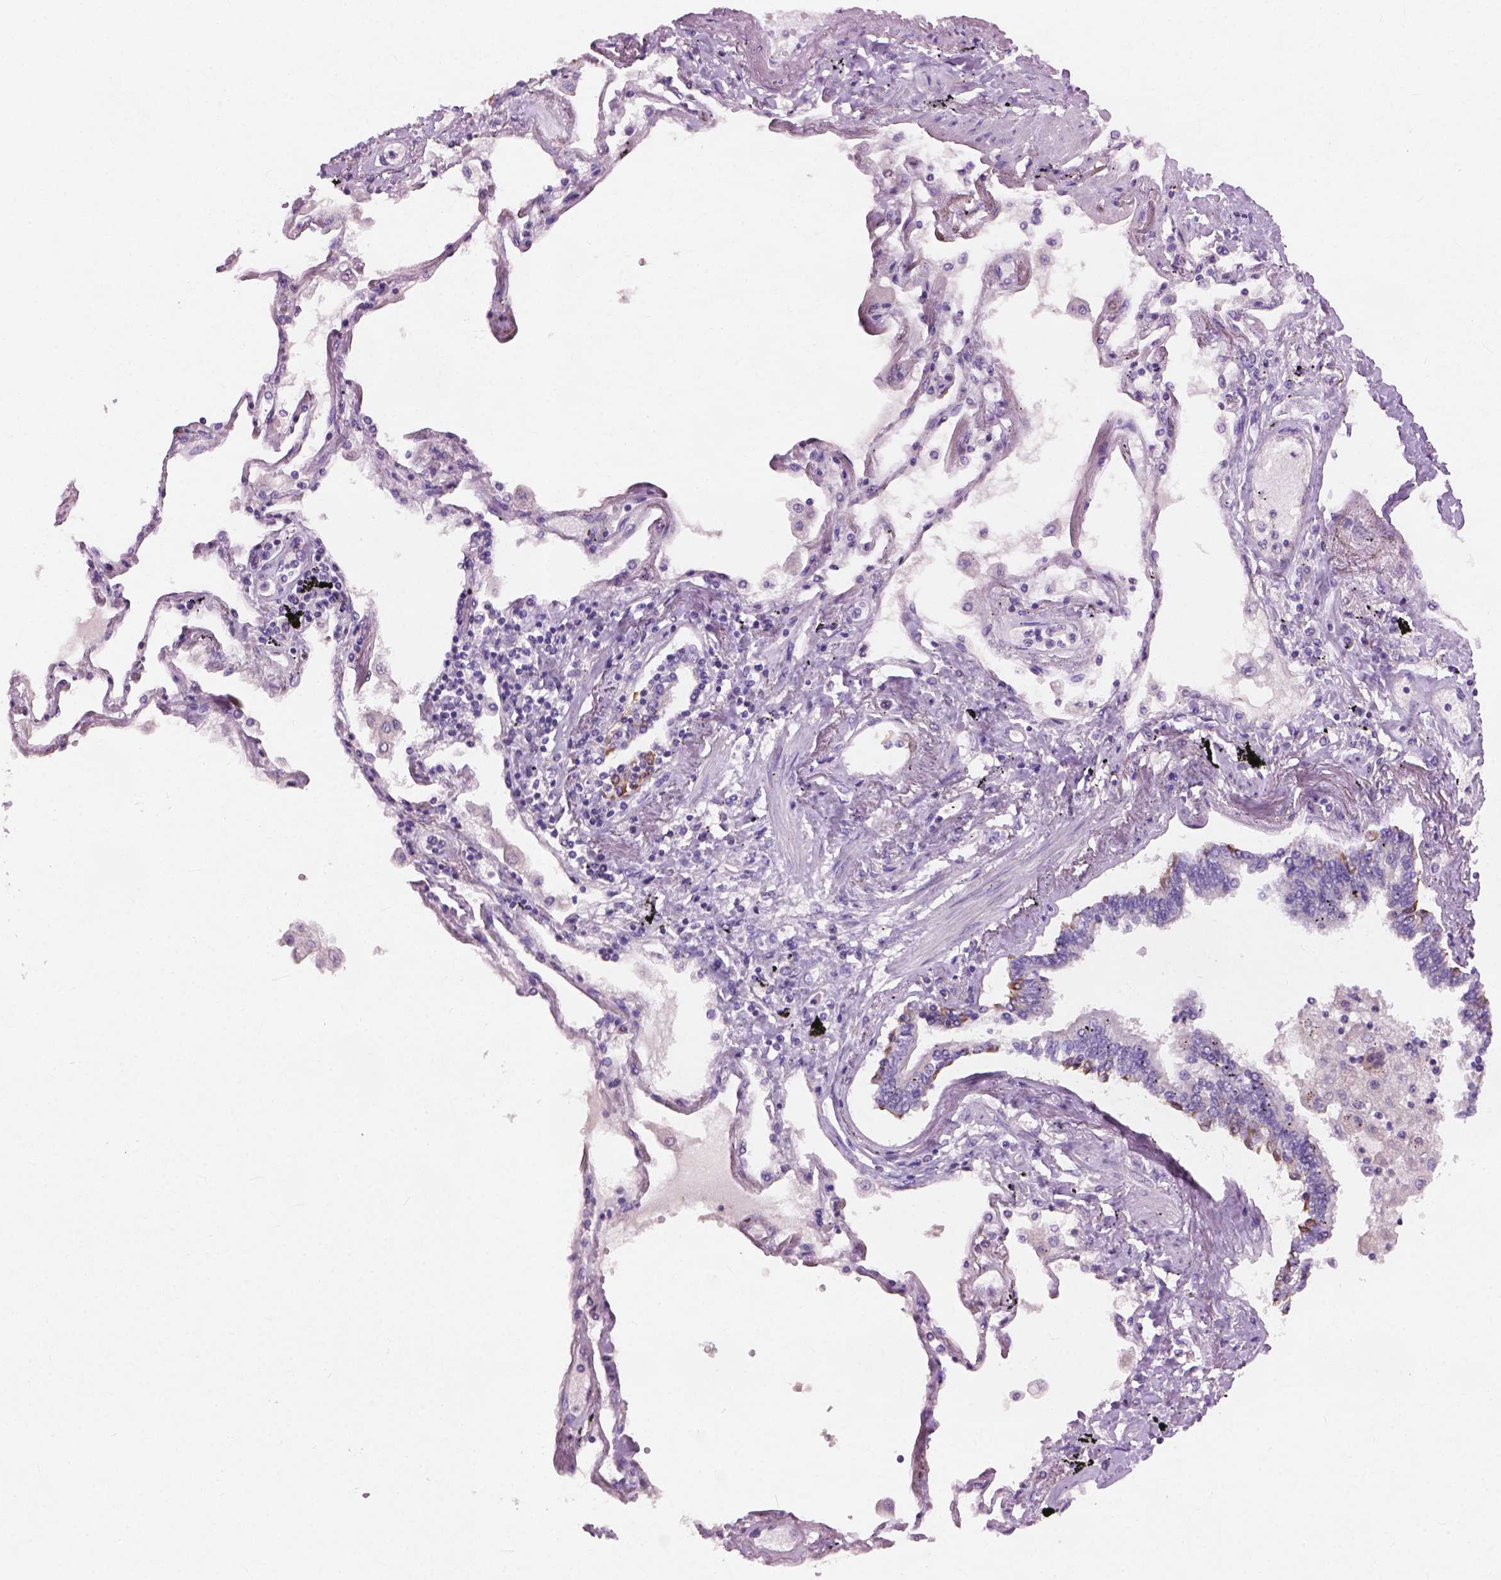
{"staining": {"intensity": "negative", "quantity": "none", "location": "none"}, "tissue": "lung", "cell_type": "Alveolar cells", "image_type": "normal", "snomed": [{"axis": "morphology", "description": "Normal tissue, NOS"}, {"axis": "morphology", "description": "Adenocarcinoma, NOS"}, {"axis": "topography", "description": "Cartilage tissue"}, {"axis": "topography", "description": "Lung"}], "caption": "A high-resolution micrograph shows immunohistochemistry (IHC) staining of unremarkable lung, which demonstrates no significant positivity in alveolar cells.", "gene": "KRT17", "patient": {"sex": "female", "age": 67}}